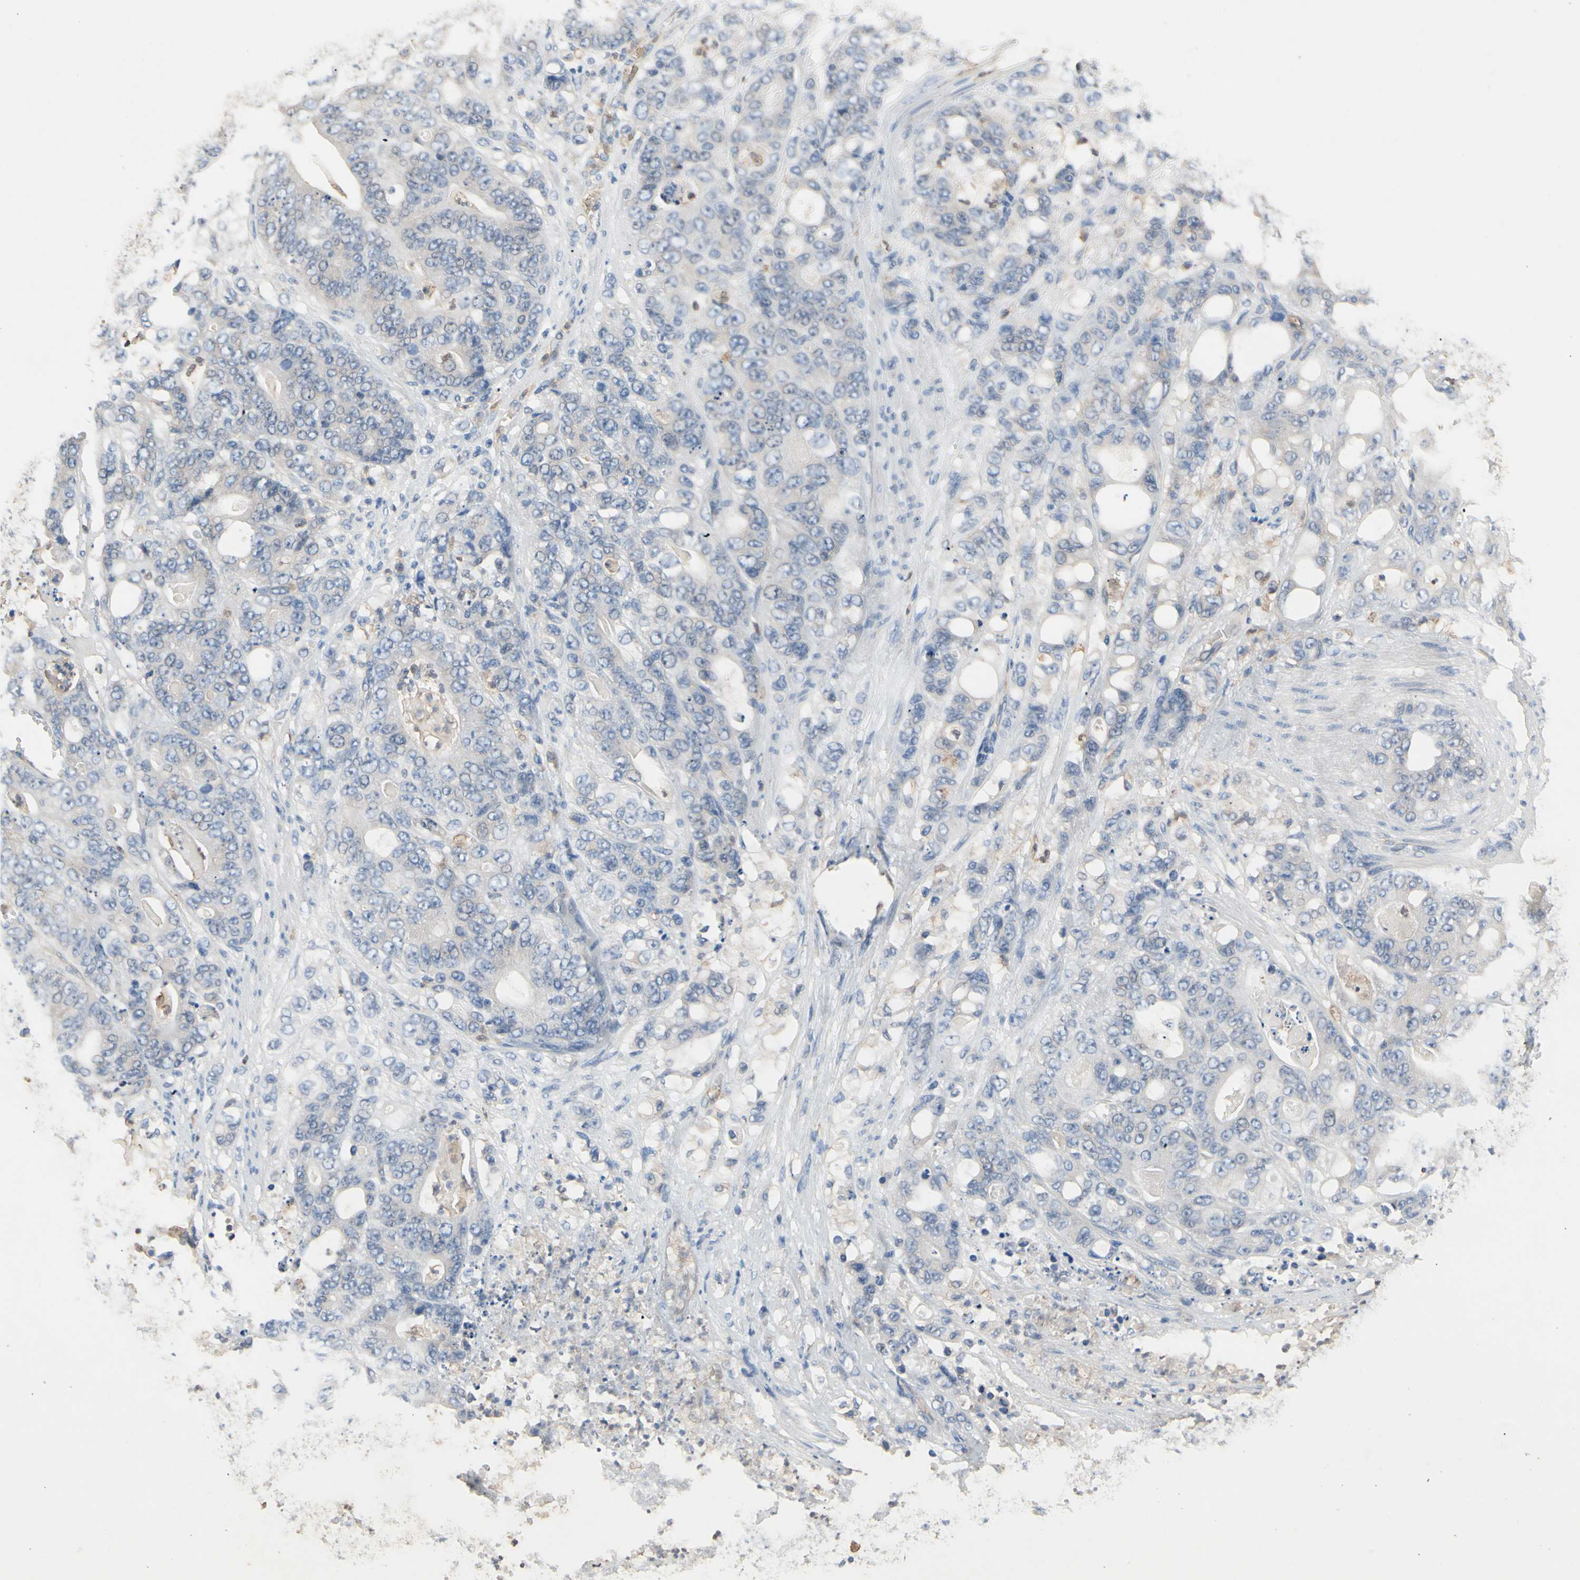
{"staining": {"intensity": "negative", "quantity": "none", "location": "none"}, "tissue": "stomach cancer", "cell_type": "Tumor cells", "image_type": "cancer", "snomed": [{"axis": "morphology", "description": "Adenocarcinoma, NOS"}, {"axis": "topography", "description": "Stomach"}], "caption": "IHC image of neoplastic tissue: stomach cancer (adenocarcinoma) stained with DAB (3,3'-diaminobenzidine) demonstrates no significant protein staining in tumor cells.", "gene": "BBOX1", "patient": {"sex": "female", "age": 73}}